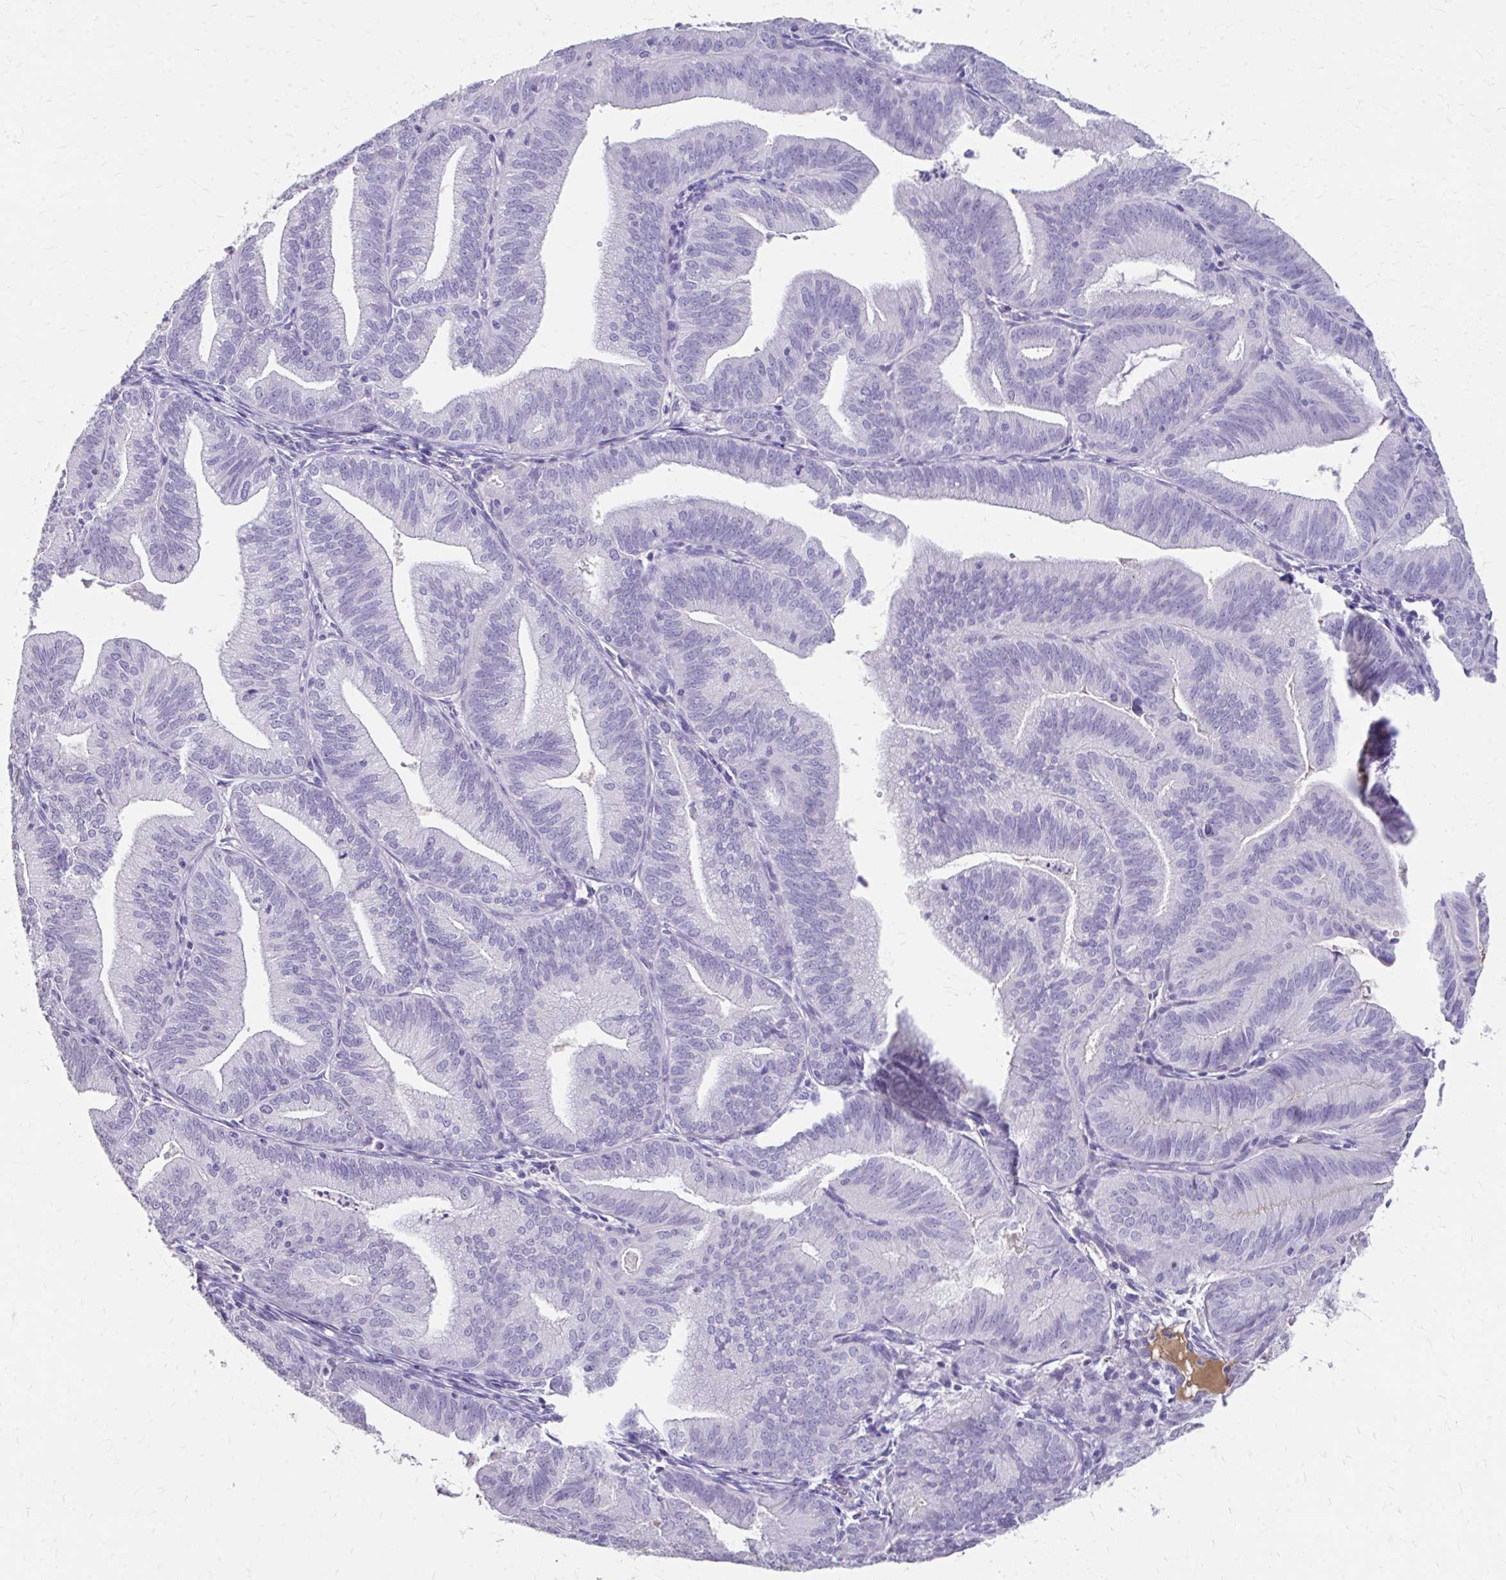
{"staining": {"intensity": "negative", "quantity": "none", "location": "none"}, "tissue": "endometrial cancer", "cell_type": "Tumor cells", "image_type": "cancer", "snomed": [{"axis": "morphology", "description": "Adenocarcinoma, NOS"}, {"axis": "topography", "description": "Endometrium"}], "caption": "A photomicrograph of human endometrial cancer is negative for staining in tumor cells.", "gene": "CFH", "patient": {"sex": "female", "age": 70}}